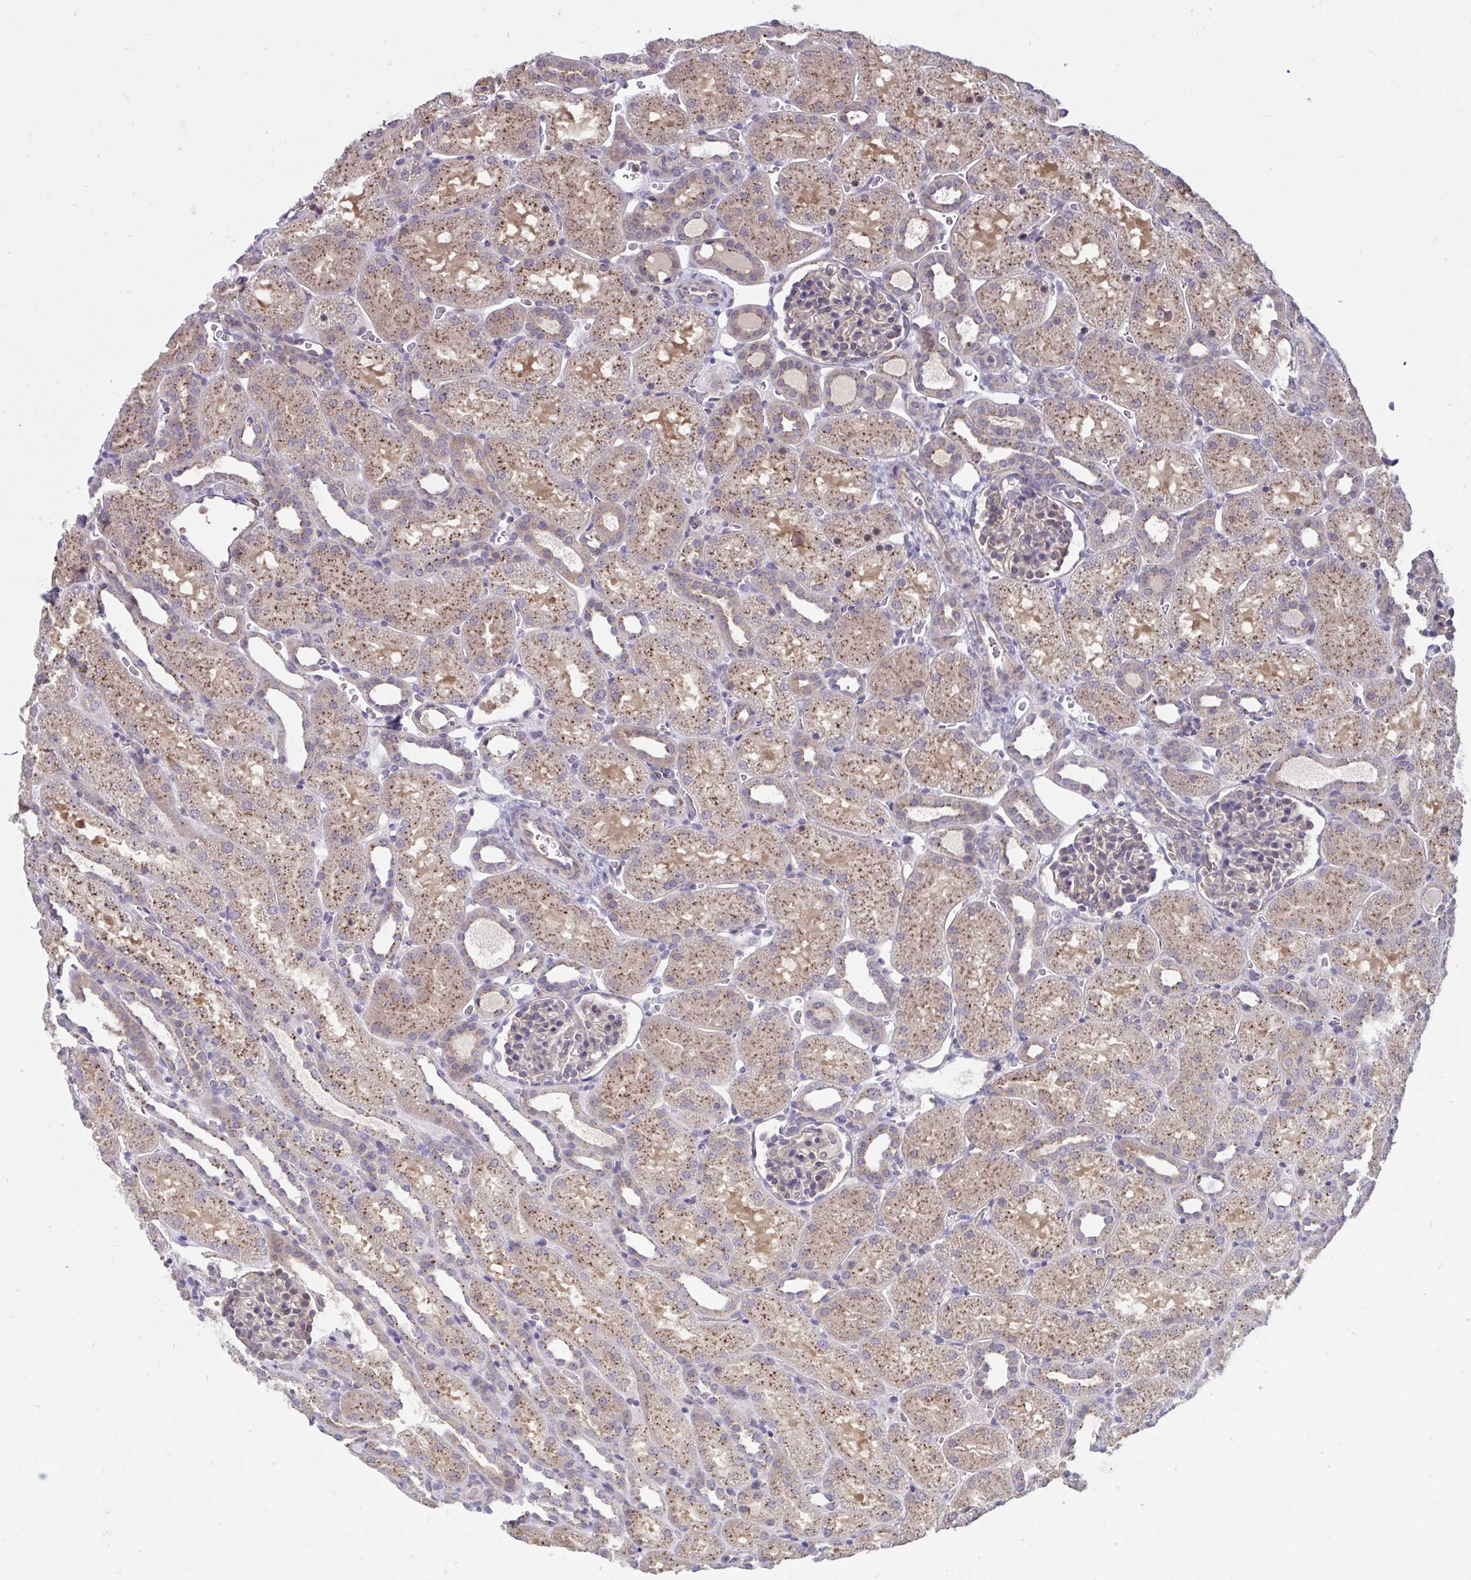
{"staining": {"intensity": "moderate", "quantity": "<25%", "location": "cytoplasmic/membranous"}, "tissue": "kidney", "cell_type": "Cells in glomeruli", "image_type": "normal", "snomed": [{"axis": "morphology", "description": "Normal tissue, NOS"}, {"axis": "topography", "description": "Kidney"}], "caption": "The immunohistochemical stain shows moderate cytoplasmic/membranous positivity in cells in glomeruli of benign kidney.", "gene": "IST1", "patient": {"sex": "male", "age": 2}}